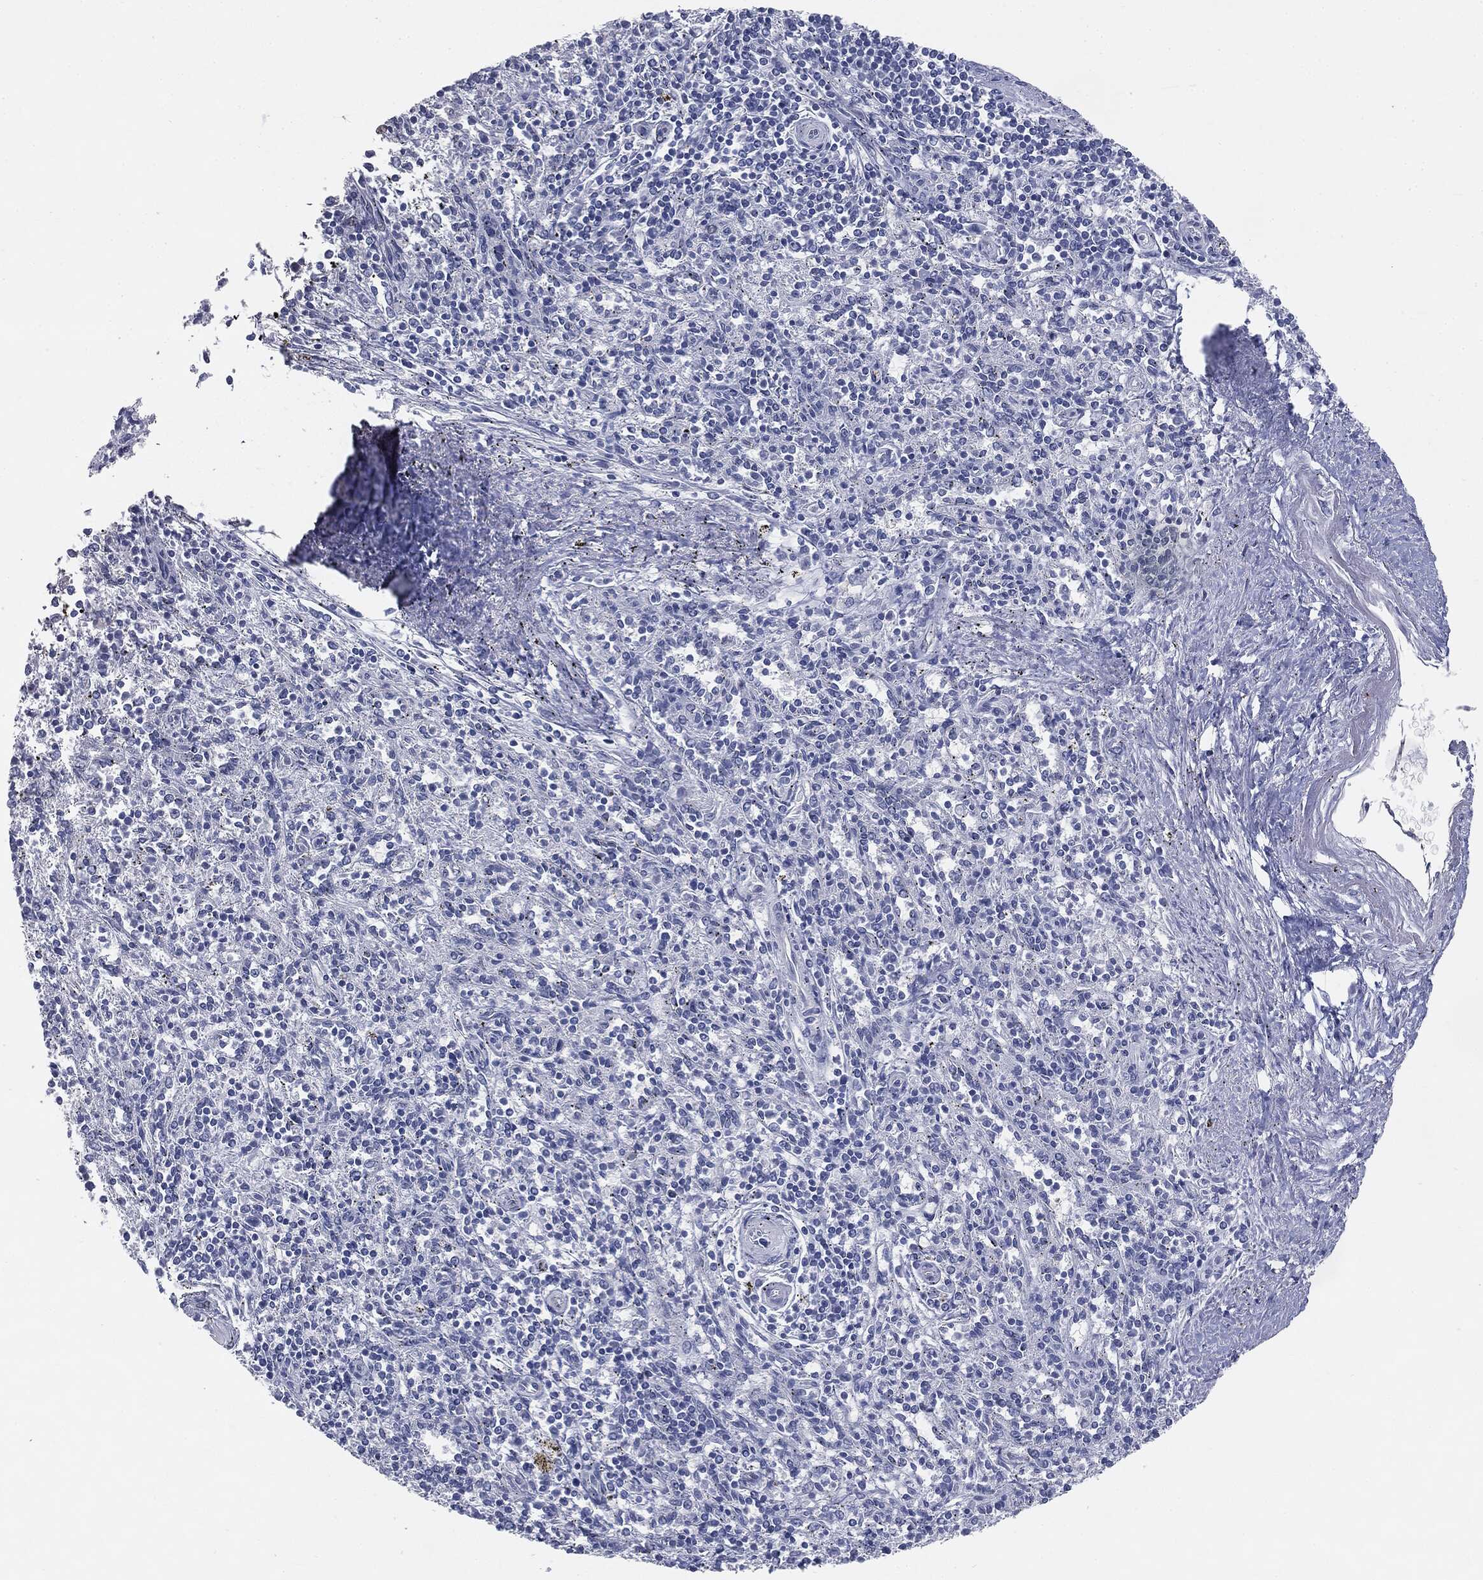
{"staining": {"intensity": "negative", "quantity": "none", "location": "none"}, "tissue": "spleen", "cell_type": "Cells in red pulp", "image_type": "normal", "snomed": [{"axis": "morphology", "description": "Normal tissue, NOS"}, {"axis": "topography", "description": "Spleen"}], "caption": "This is an immunohistochemistry image of benign human spleen. There is no staining in cells in red pulp.", "gene": "MUC5AC", "patient": {"sex": "male", "age": 69}}